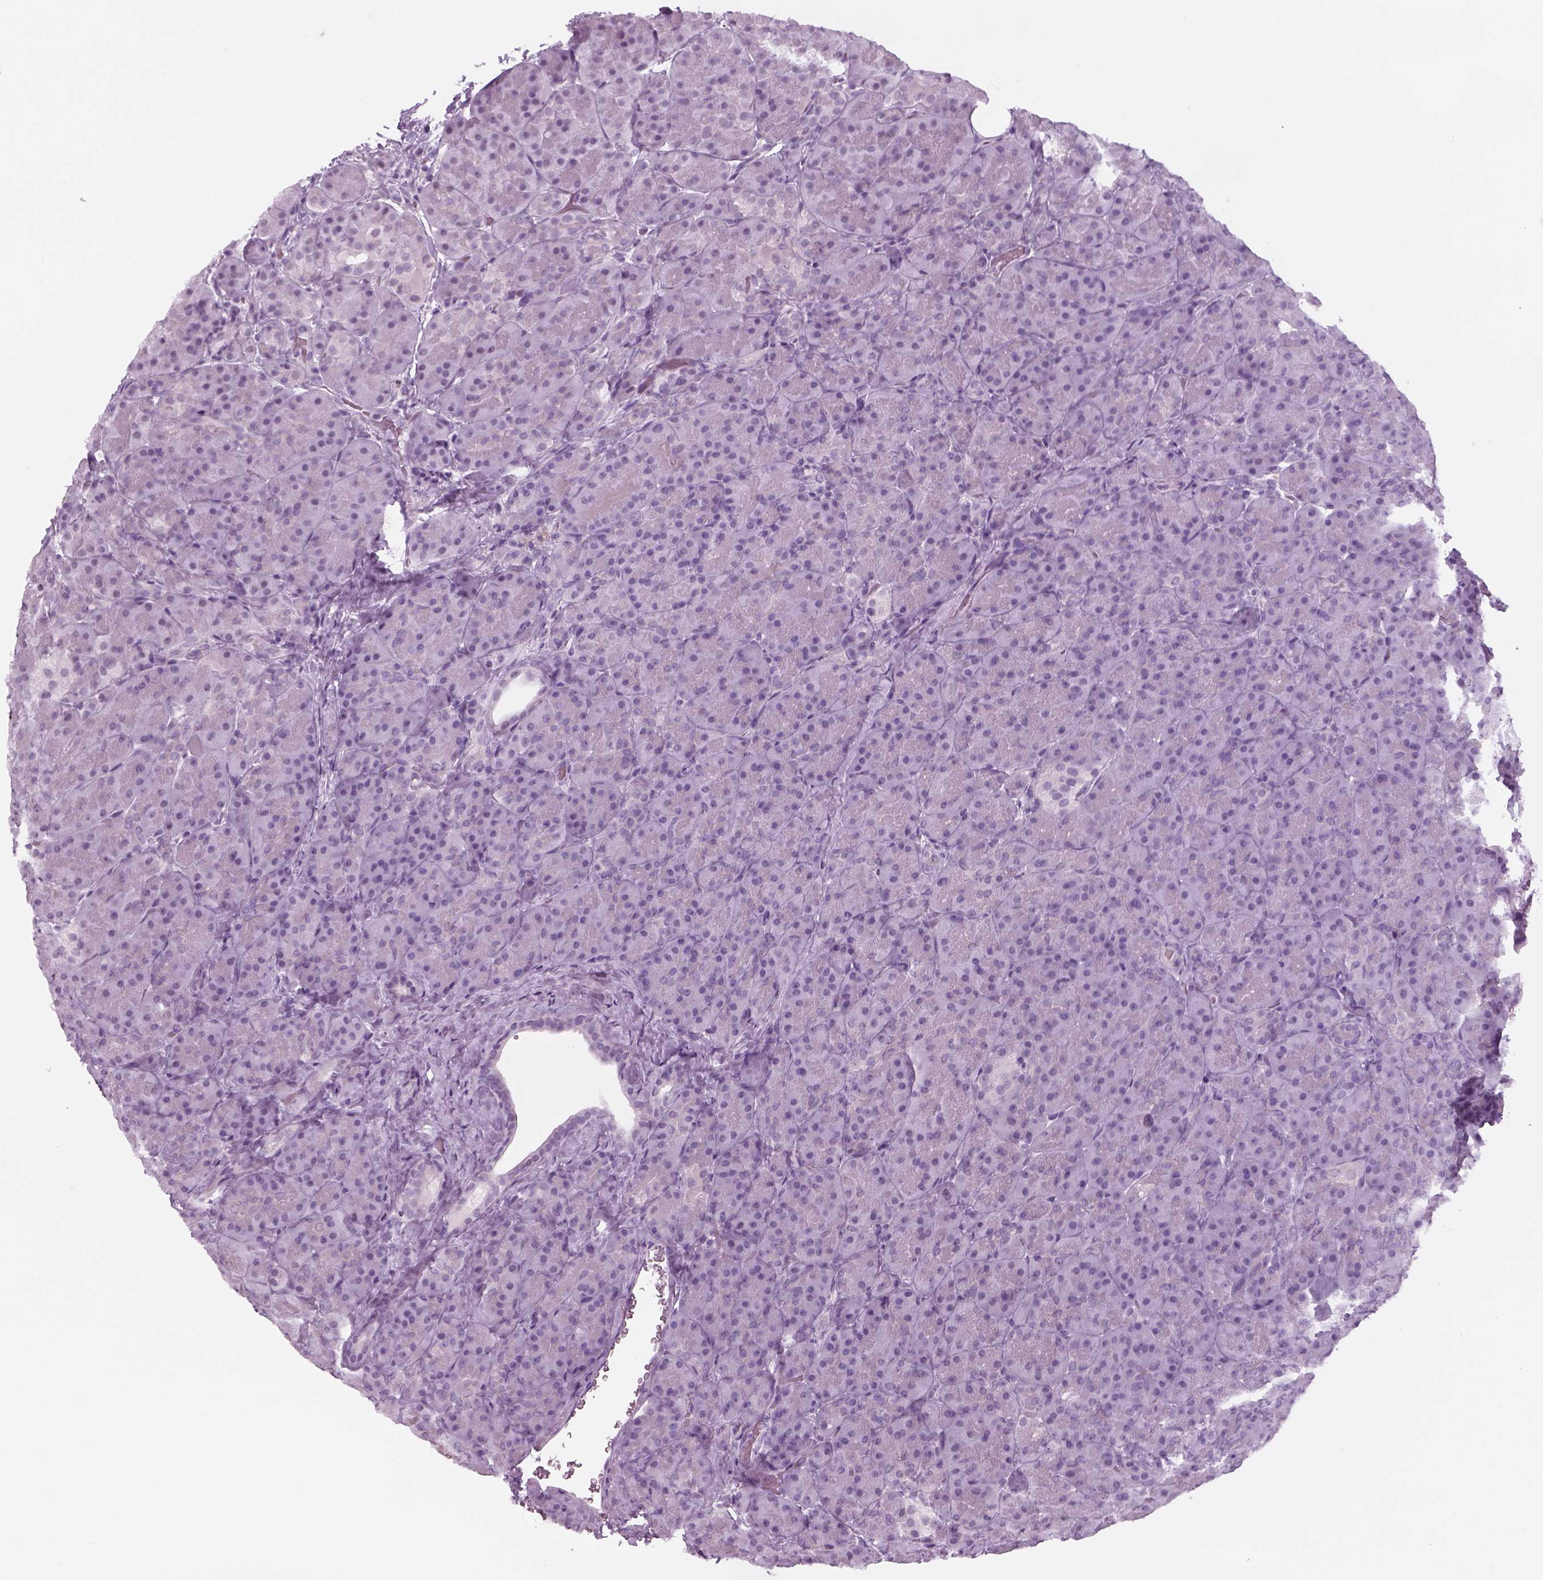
{"staining": {"intensity": "negative", "quantity": "none", "location": "none"}, "tissue": "pancreas", "cell_type": "Exocrine glandular cells", "image_type": "normal", "snomed": [{"axis": "morphology", "description": "Normal tissue, NOS"}, {"axis": "topography", "description": "Pancreas"}], "caption": "A high-resolution histopathology image shows immunohistochemistry (IHC) staining of benign pancreas, which reveals no significant expression in exocrine glandular cells. Nuclei are stained in blue.", "gene": "KRT75", "patient": {"sex": "male", "age": 57}}